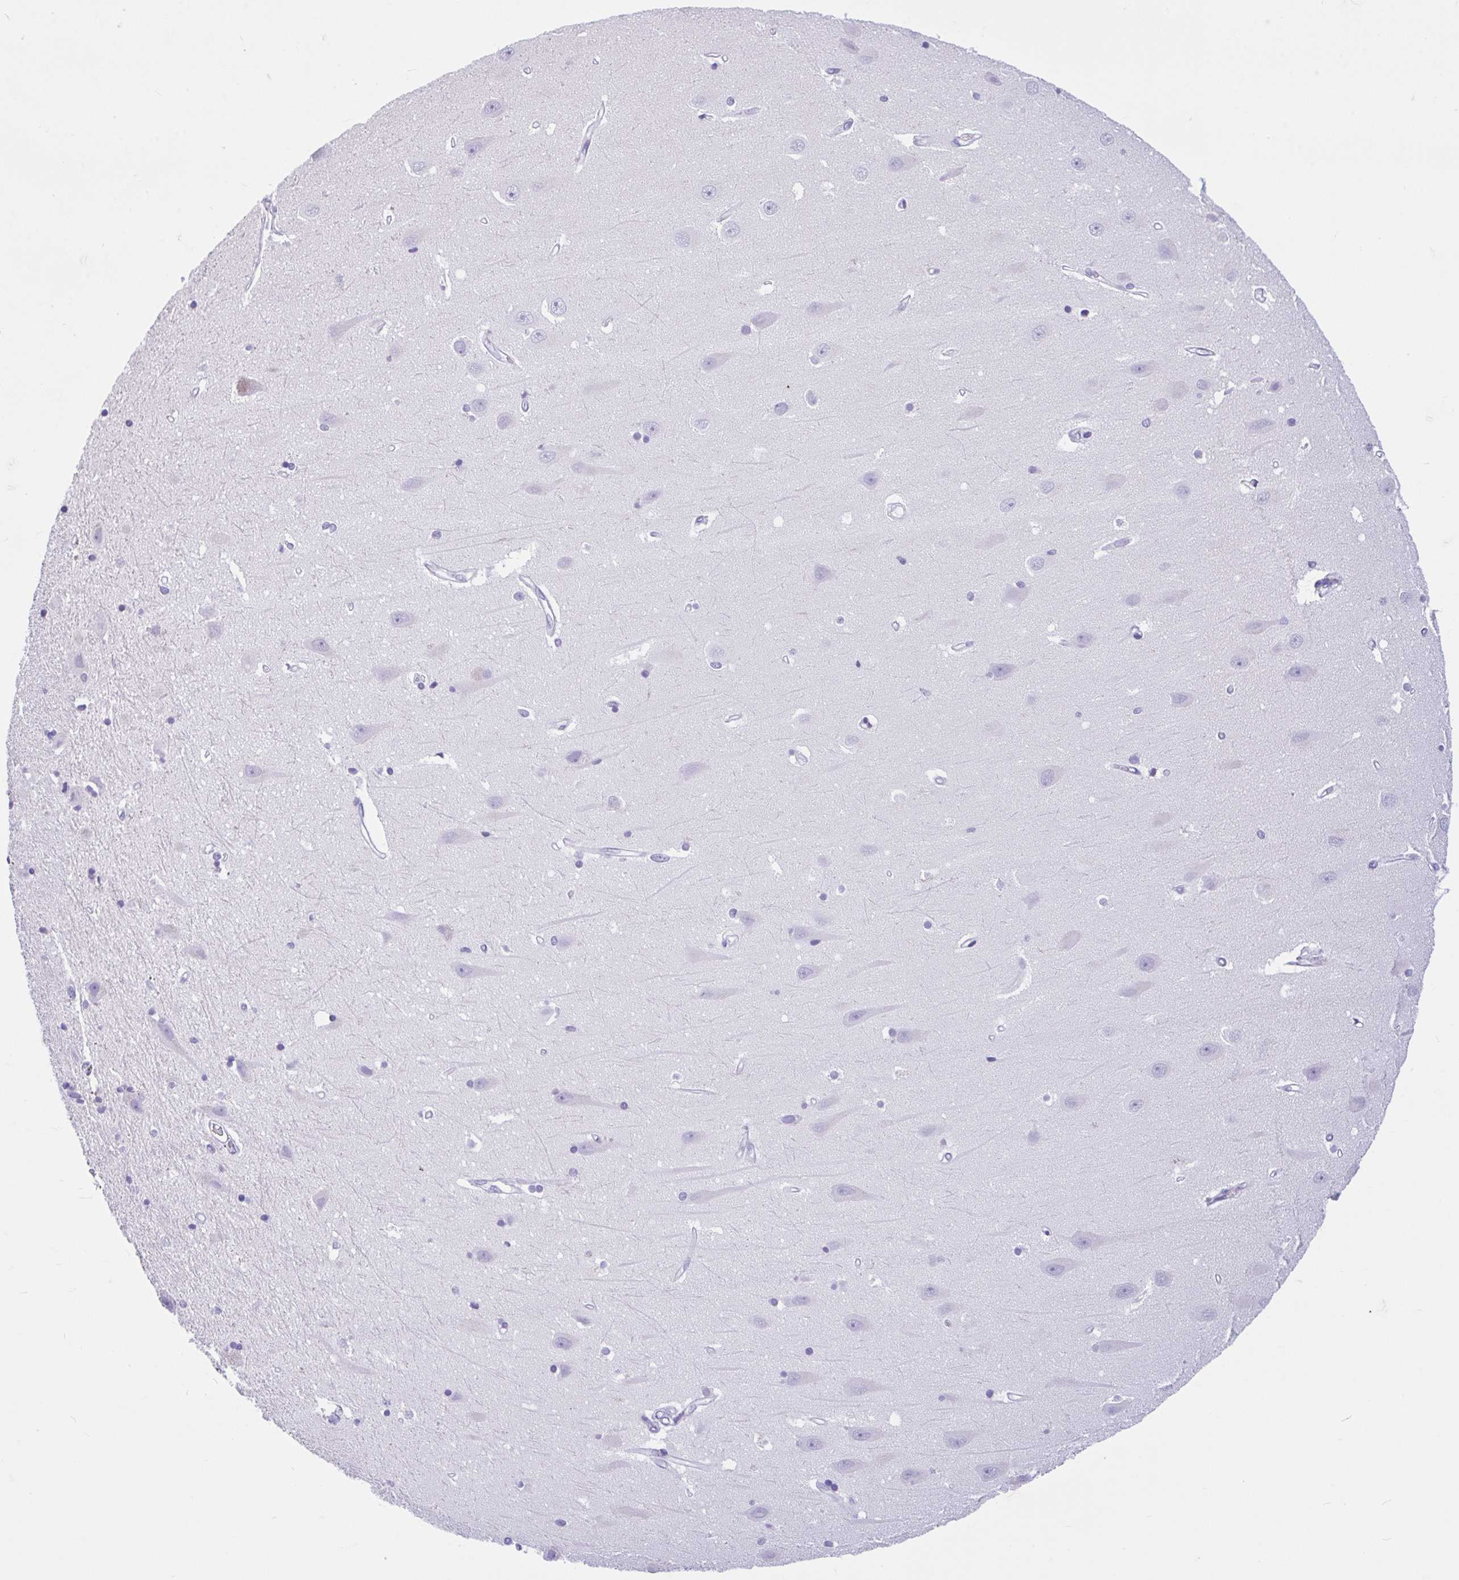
{"staining": {"intensity": "negative", "quantity": "none", "location": "none"}, "tissue": "hippocampus", "cell_type": "Glial cells", "image_type": "normal", "snomed": [{"axis": "morphology", "description": "Normal tissue, NOS"}, {"axis": "topography", "description": "Hippocampus"}], "caption": "Protein analysis of normal hippocampus reveals no significant positivity in glial cells.", "gene": "ZNF319", "patient": {"sex": "male", "age": 63}}